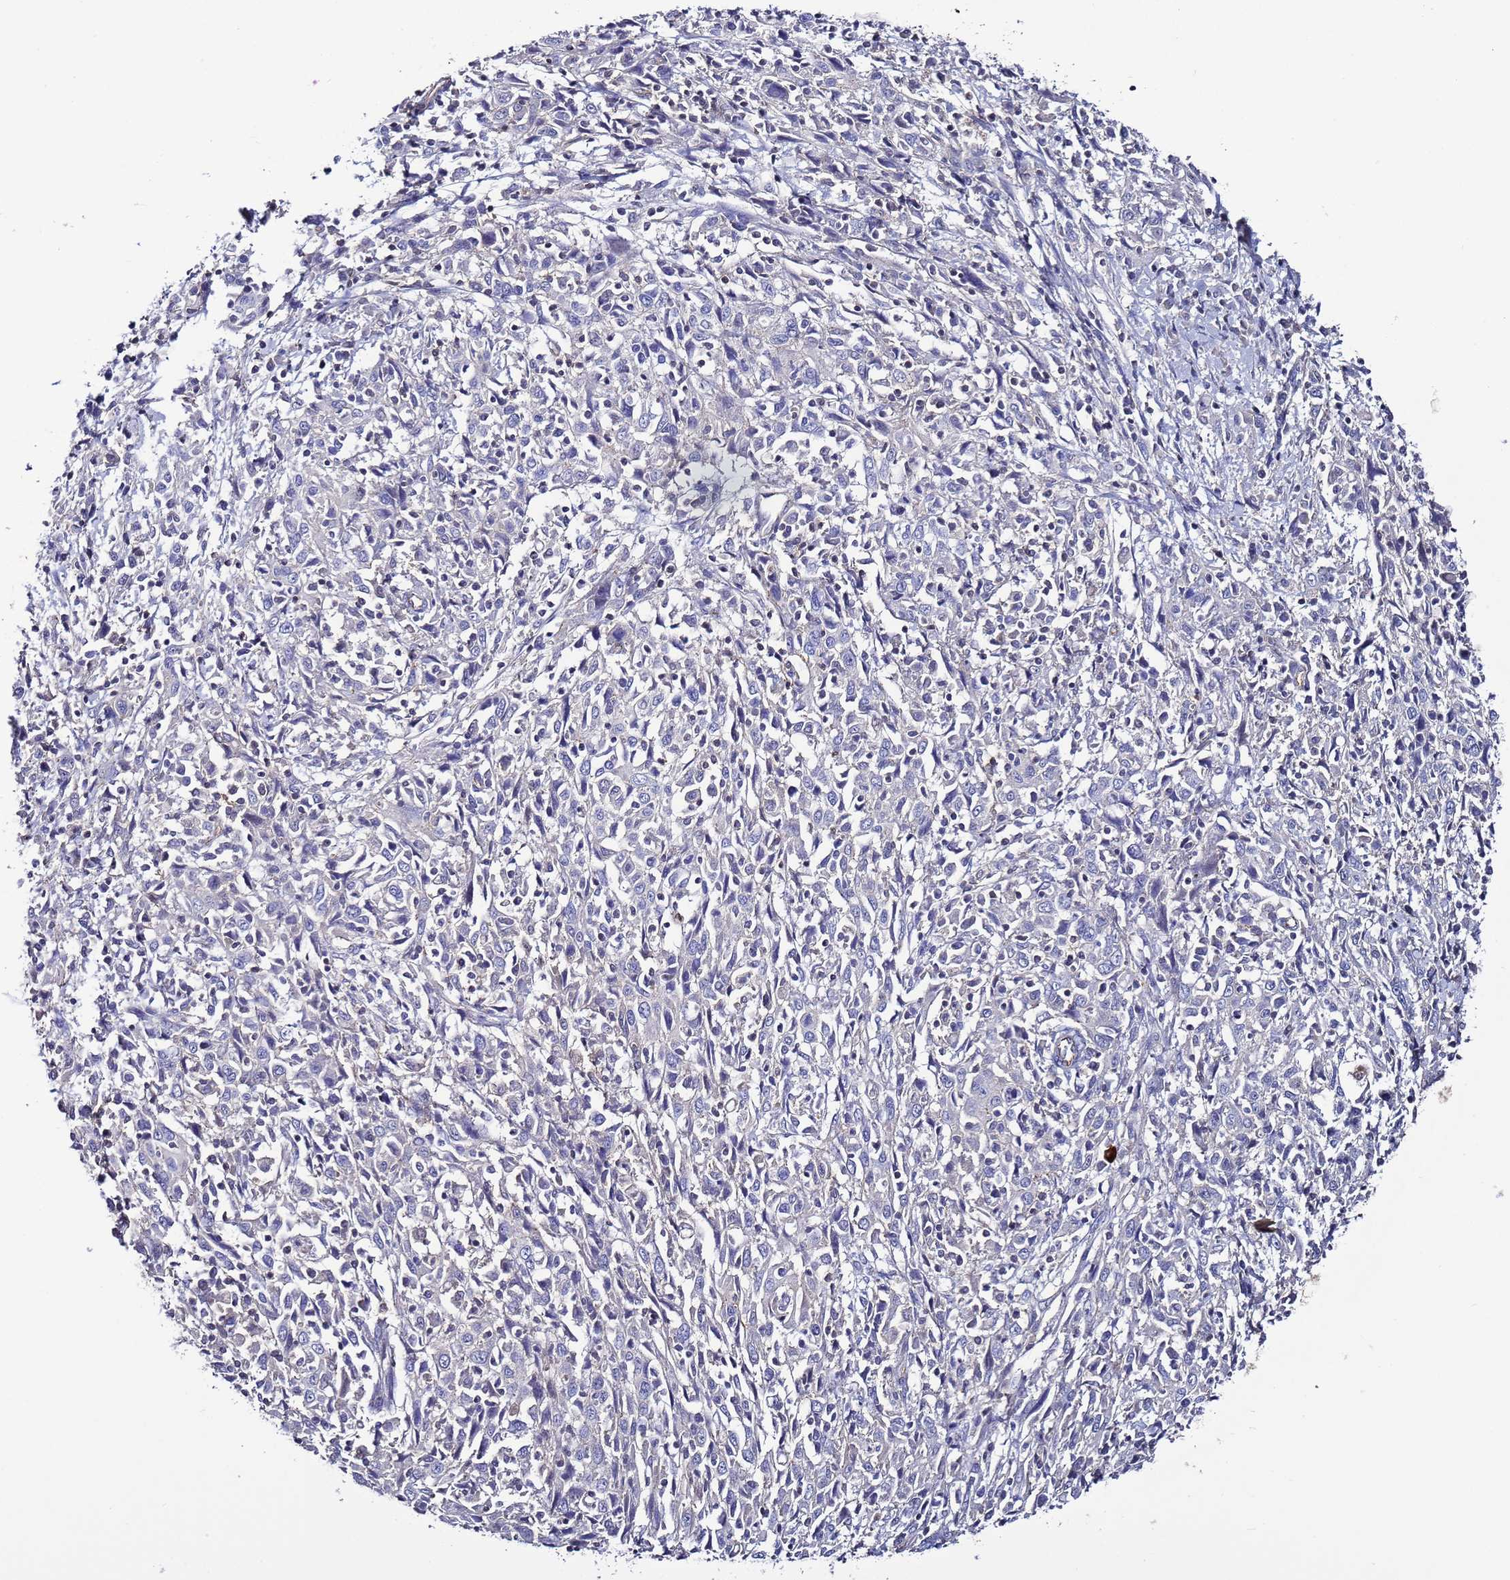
{"staining": {"intensity": "weak", "quantity": "<25%", "location": "cytoplasmic/membranous"}, "tissue": "cervical cancer", "cell_type": "Tumor cells", "image_type": "cancer", "snomed": [{"axis": "morphology", "description": "Squamous cell carcinoma, NOS"}, {"axis": "topography", "description": "Cervix"}], "caption": "Tumor cells are negative for brown protein staining in cervical cancer (squamous cell carcinoma).", "gene": "TENM3", "patient": {"sex": "female", "age": 46}}